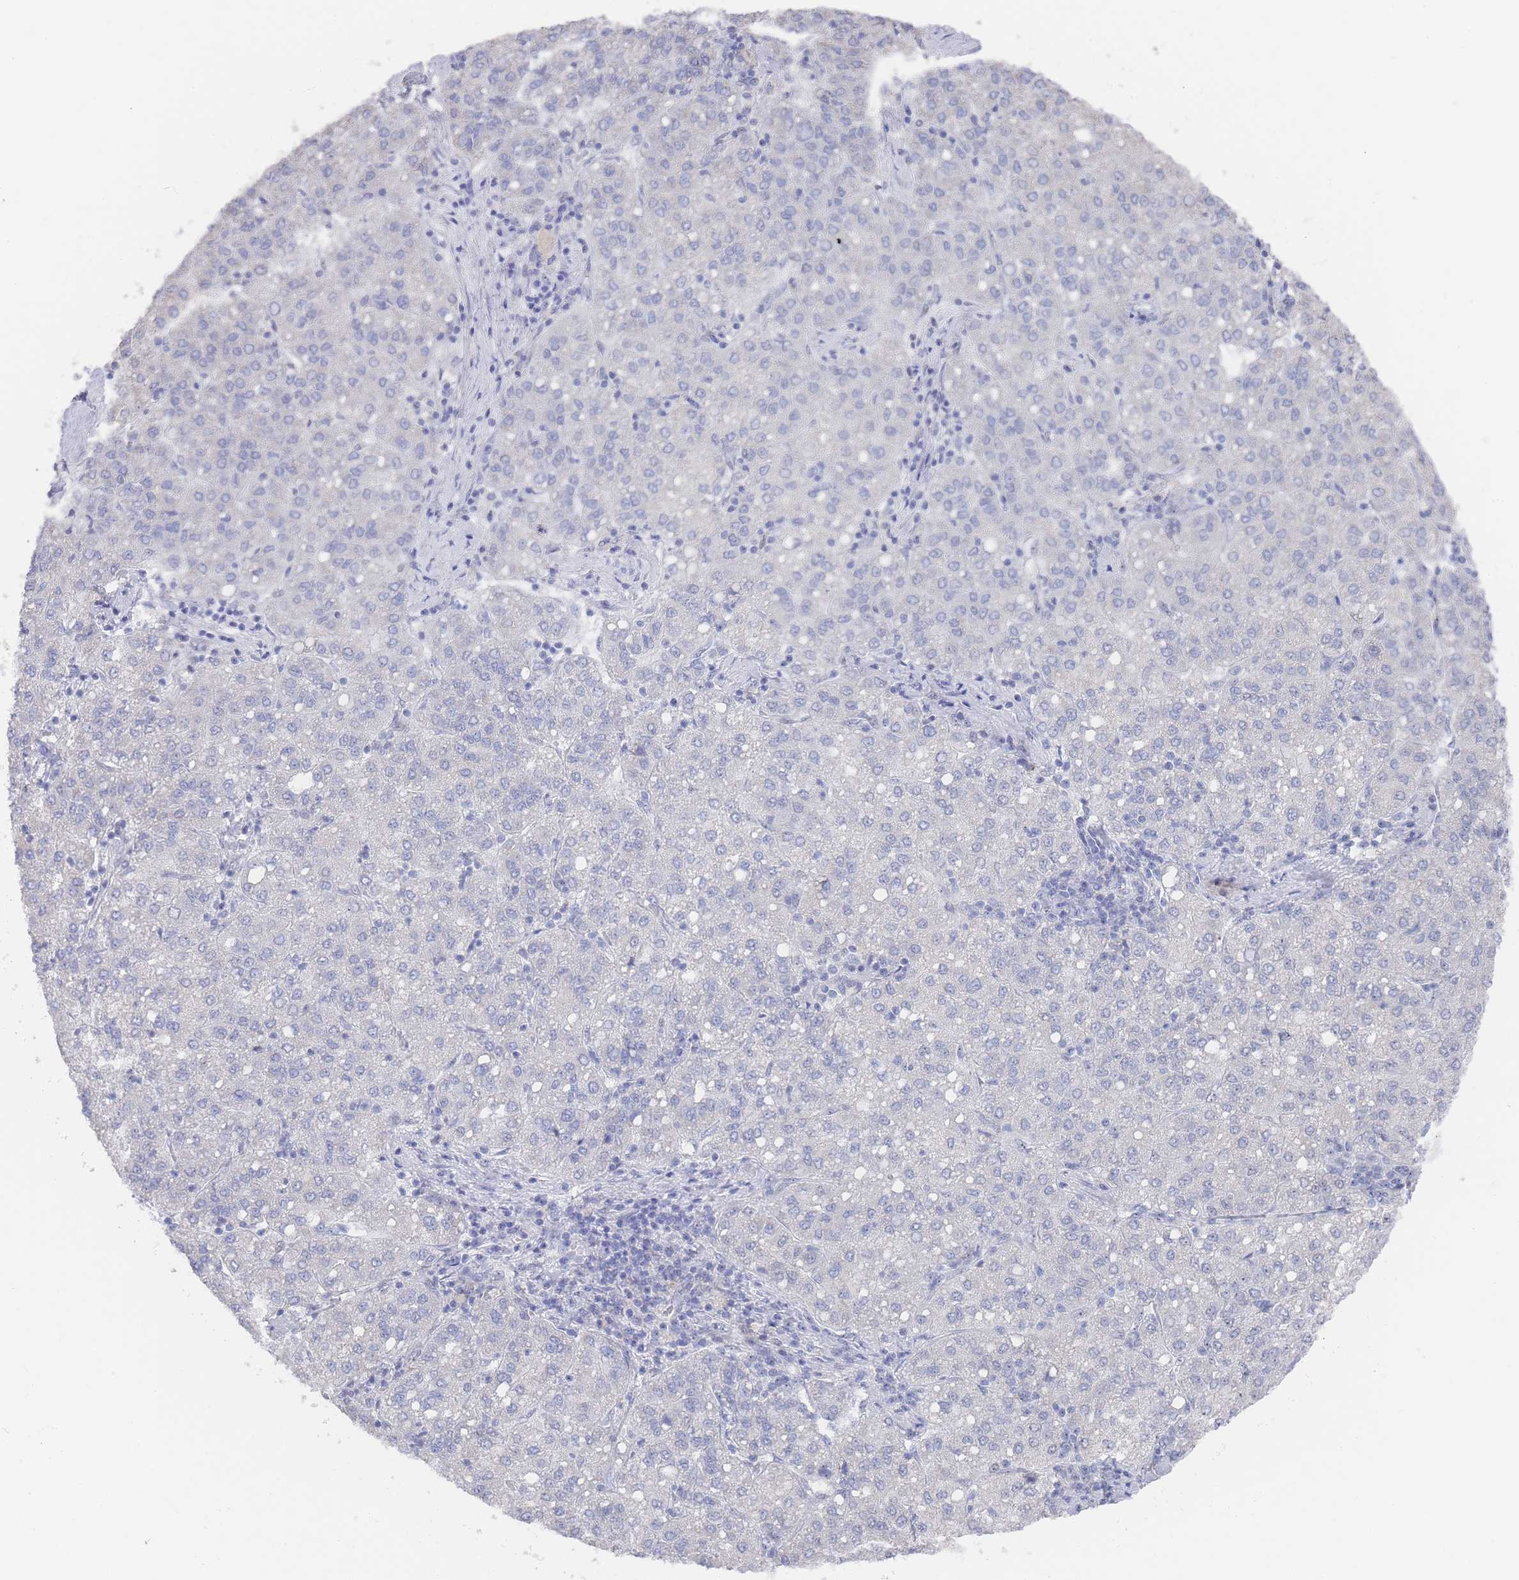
{"staining": {"intensity": "negative", "quantity": "none", "location": "none"}, "tissue": "liver cancer", "cell_type": "Tumor cells", "image_type": "cancer", "snomed": [{"axis": "morphology", "description": "Carcinoma, Hepatocellular, NOS"}, {"axis": "topography", "description": "Liver"}], "caption": "DAB immunohistochemical staining of human liver cancer (hepatocellular carcinoma) reveals no significant positivity in tumor cells.", "gene": "ZNF142", "patient": {"sex": "male", "age": 65}}